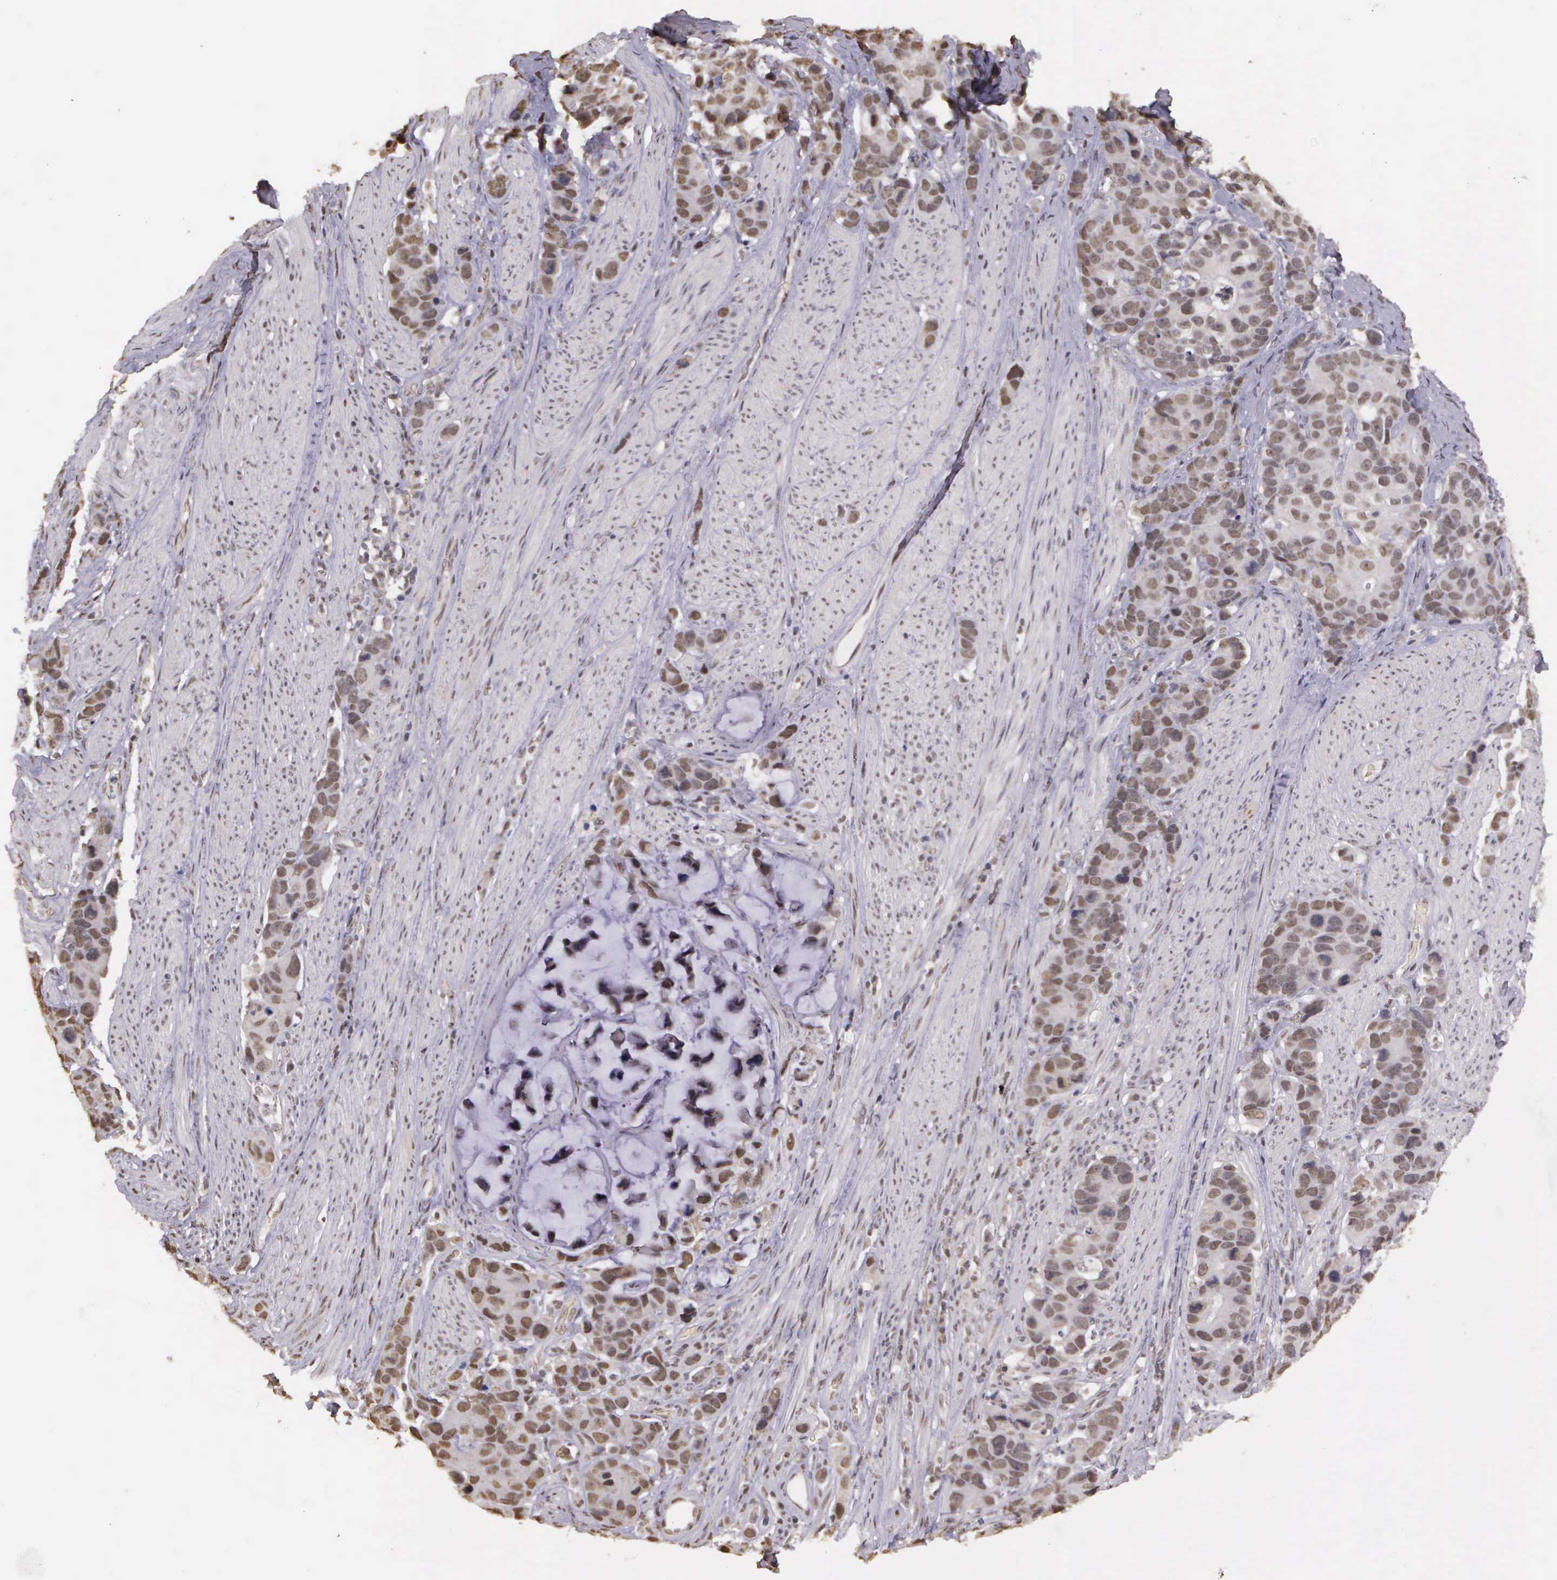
{"staining": {"intensity": "weak", "quantity": ">75%", "location": "nuclear"}, "tissue": "stomach cancer", "cell_type": "Tumor cells", "image_type": "cancer", "snomed": [{"axis": "morphology", "description": "Adenocarcinoma, NOS"}, {"axis": "topography", "description": "Stomach, upper"}], "caption": "Tumor cells display low levels of weak nuclear expression in about >75% of cells in stomach cancer (adenocarcinoma).", "gene": "ARMCX5", "patient": {"sex": "male", "age": 71}}